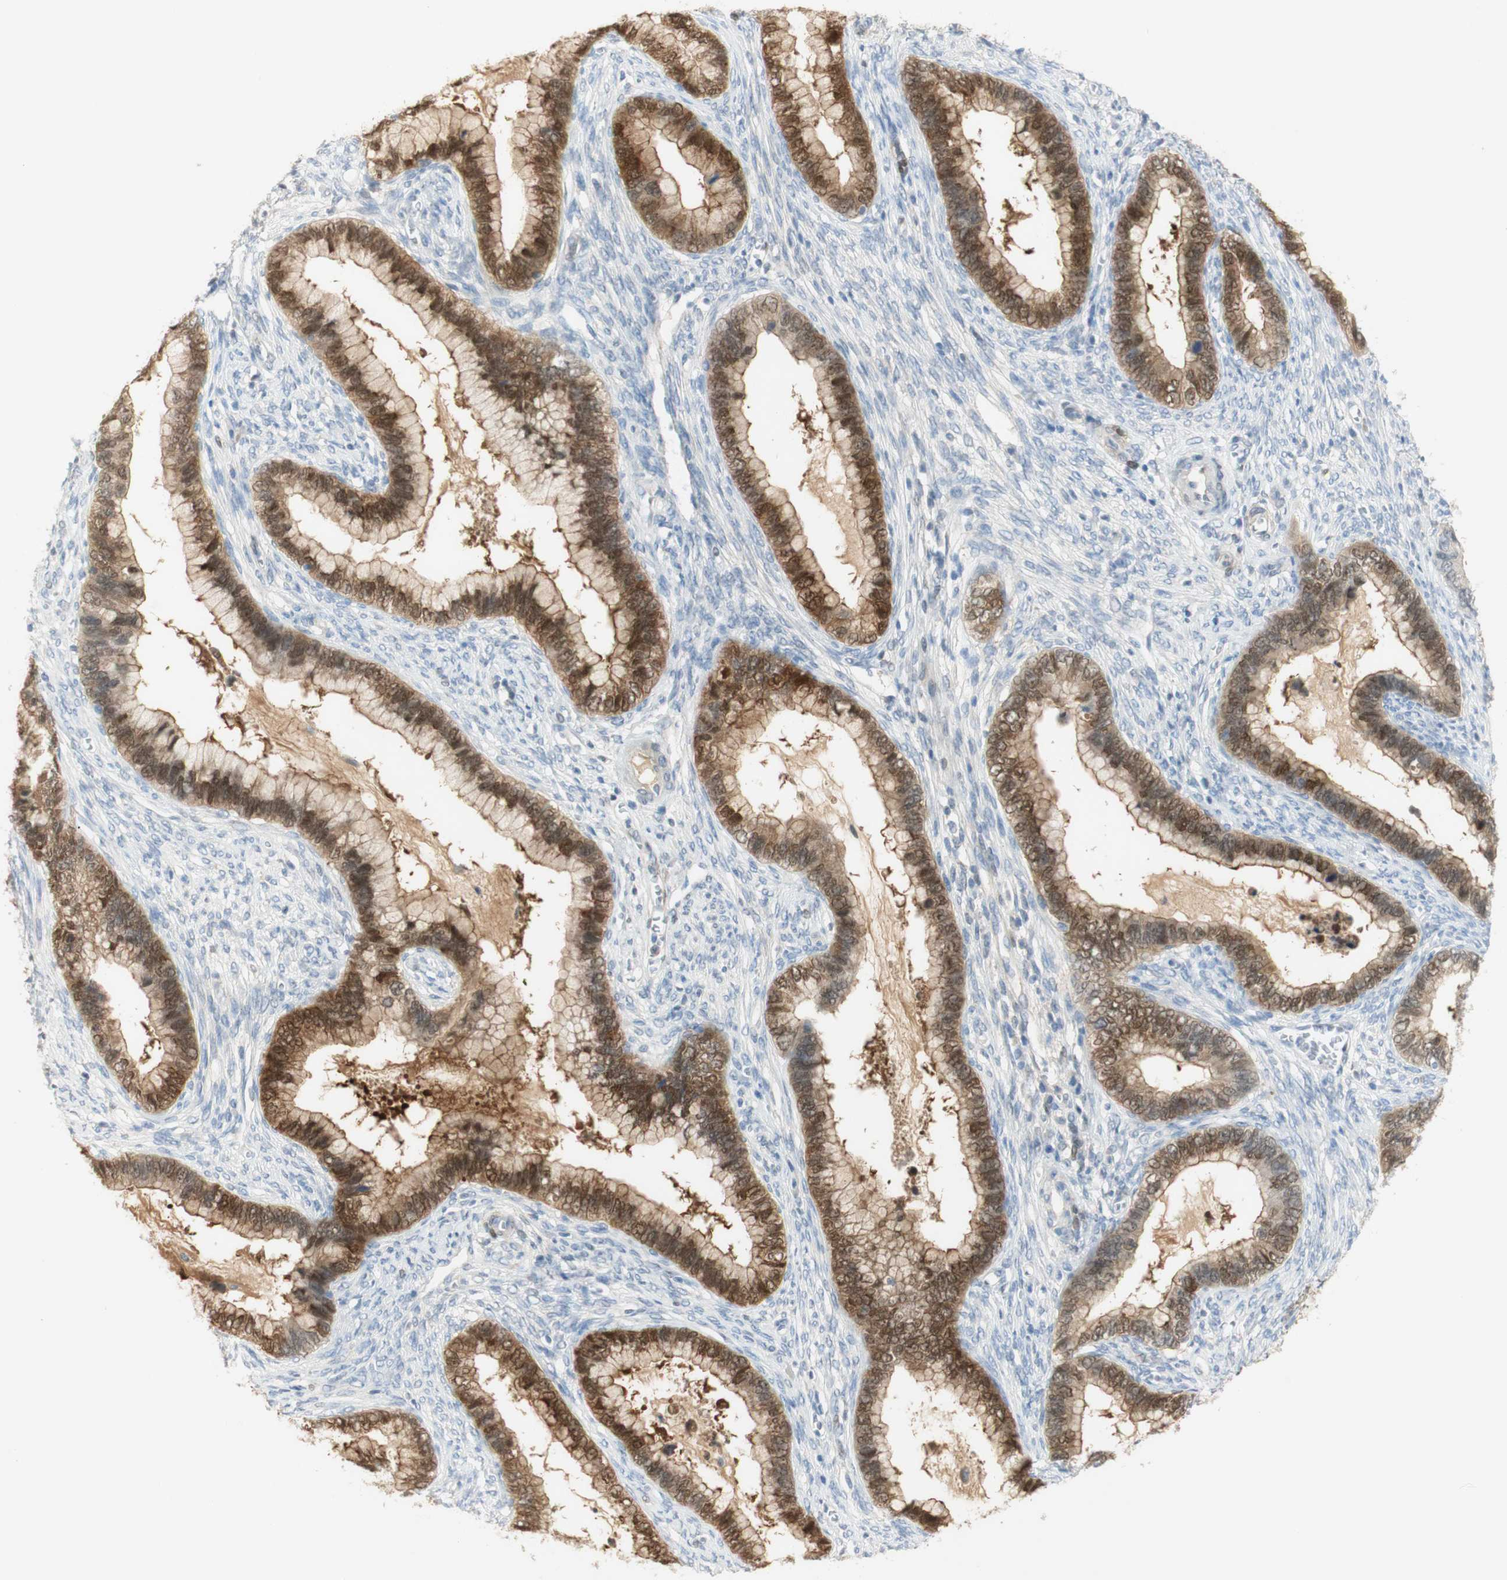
{"staining": {"intensity": "moderate", "quantity": ">75%", "location": "cytoplasmic/membranous,nuclear"}, "tissue": "cervical cancer", "cell_type": "Tumor cells", "image_type": "cancer", "snomed": [{"axis": "morphology", "description": "Adenocarcinoma, NOS"}, {"axis": "topography", "description": "Cervix"}], "caption": "Adenocarcinoma (cervical) stained with IHC demonstrates moderate cytoplasmic/membranous and nuclear positivity in approximately >75% of tumor cells. The staining is performed using DAB brown chromogen to label protein expression. The nuclei are counter-stained blue using hematoxylin.", "gene": "SELENBP1", "patient": {"sex": "female", "age": 44}}